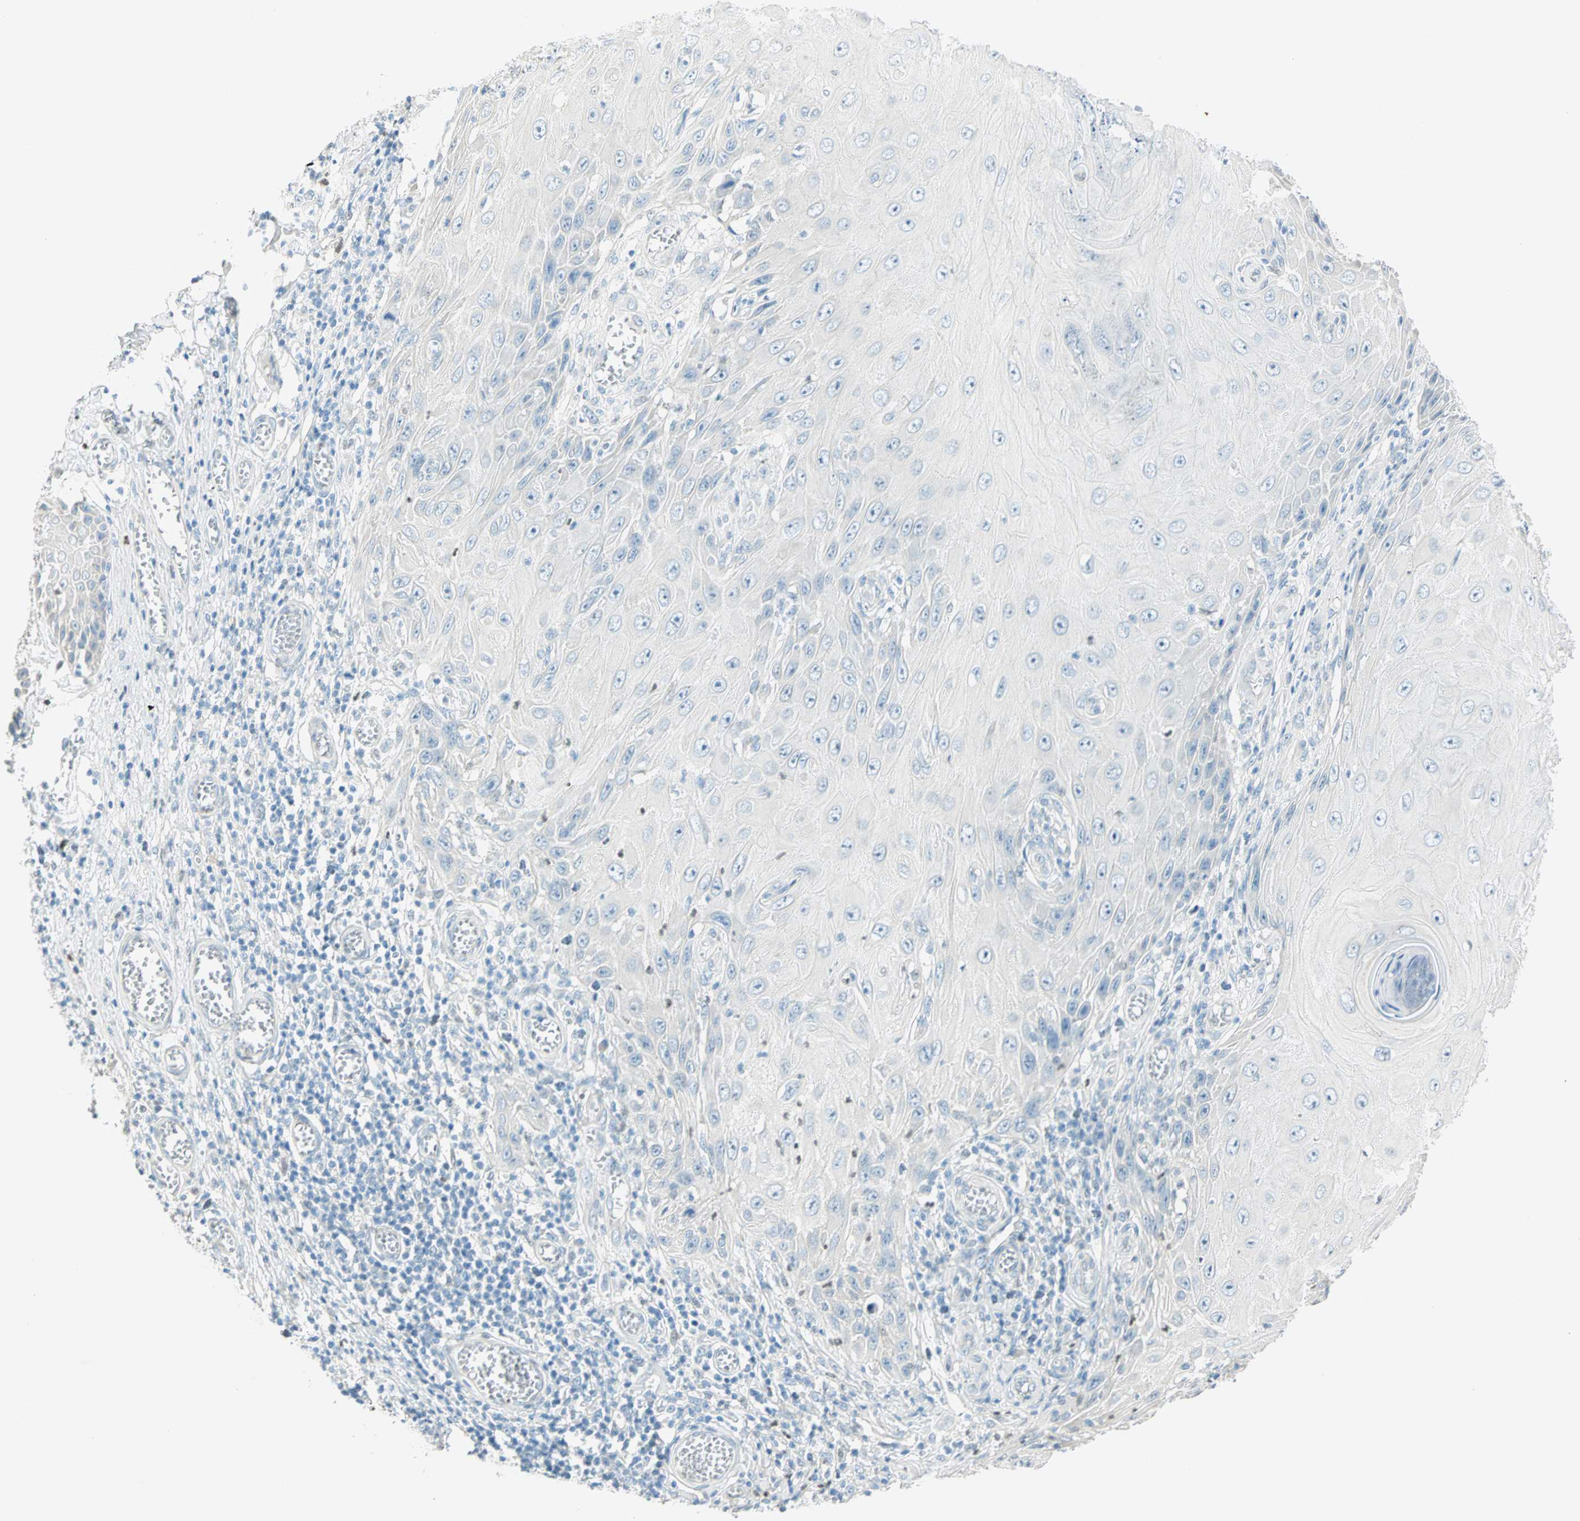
{"staining": {"intensity": "negative", "quantity": "none", "location": "none"}, "tissue": "skin cancer", "cell_type": "Tumor cells", "image_type": "cancer", "snomed": [{"axis": "morphology", "description": "Squamous cell carcinoma, NOS"}, {"axis": "topography", "description": "Skin"}], "caption": "Squamous cell carcinoma (skin) was stained to show a protein in brown. There is no significant expression in tumor cells. (DAB (3,3'-diaminobenzidine) immunohistochemistry (IHC) visualized using brightfield microscopy, high magnification).", "gene": "MLLT10", "patient": {"sex": "female", "age": 73}}